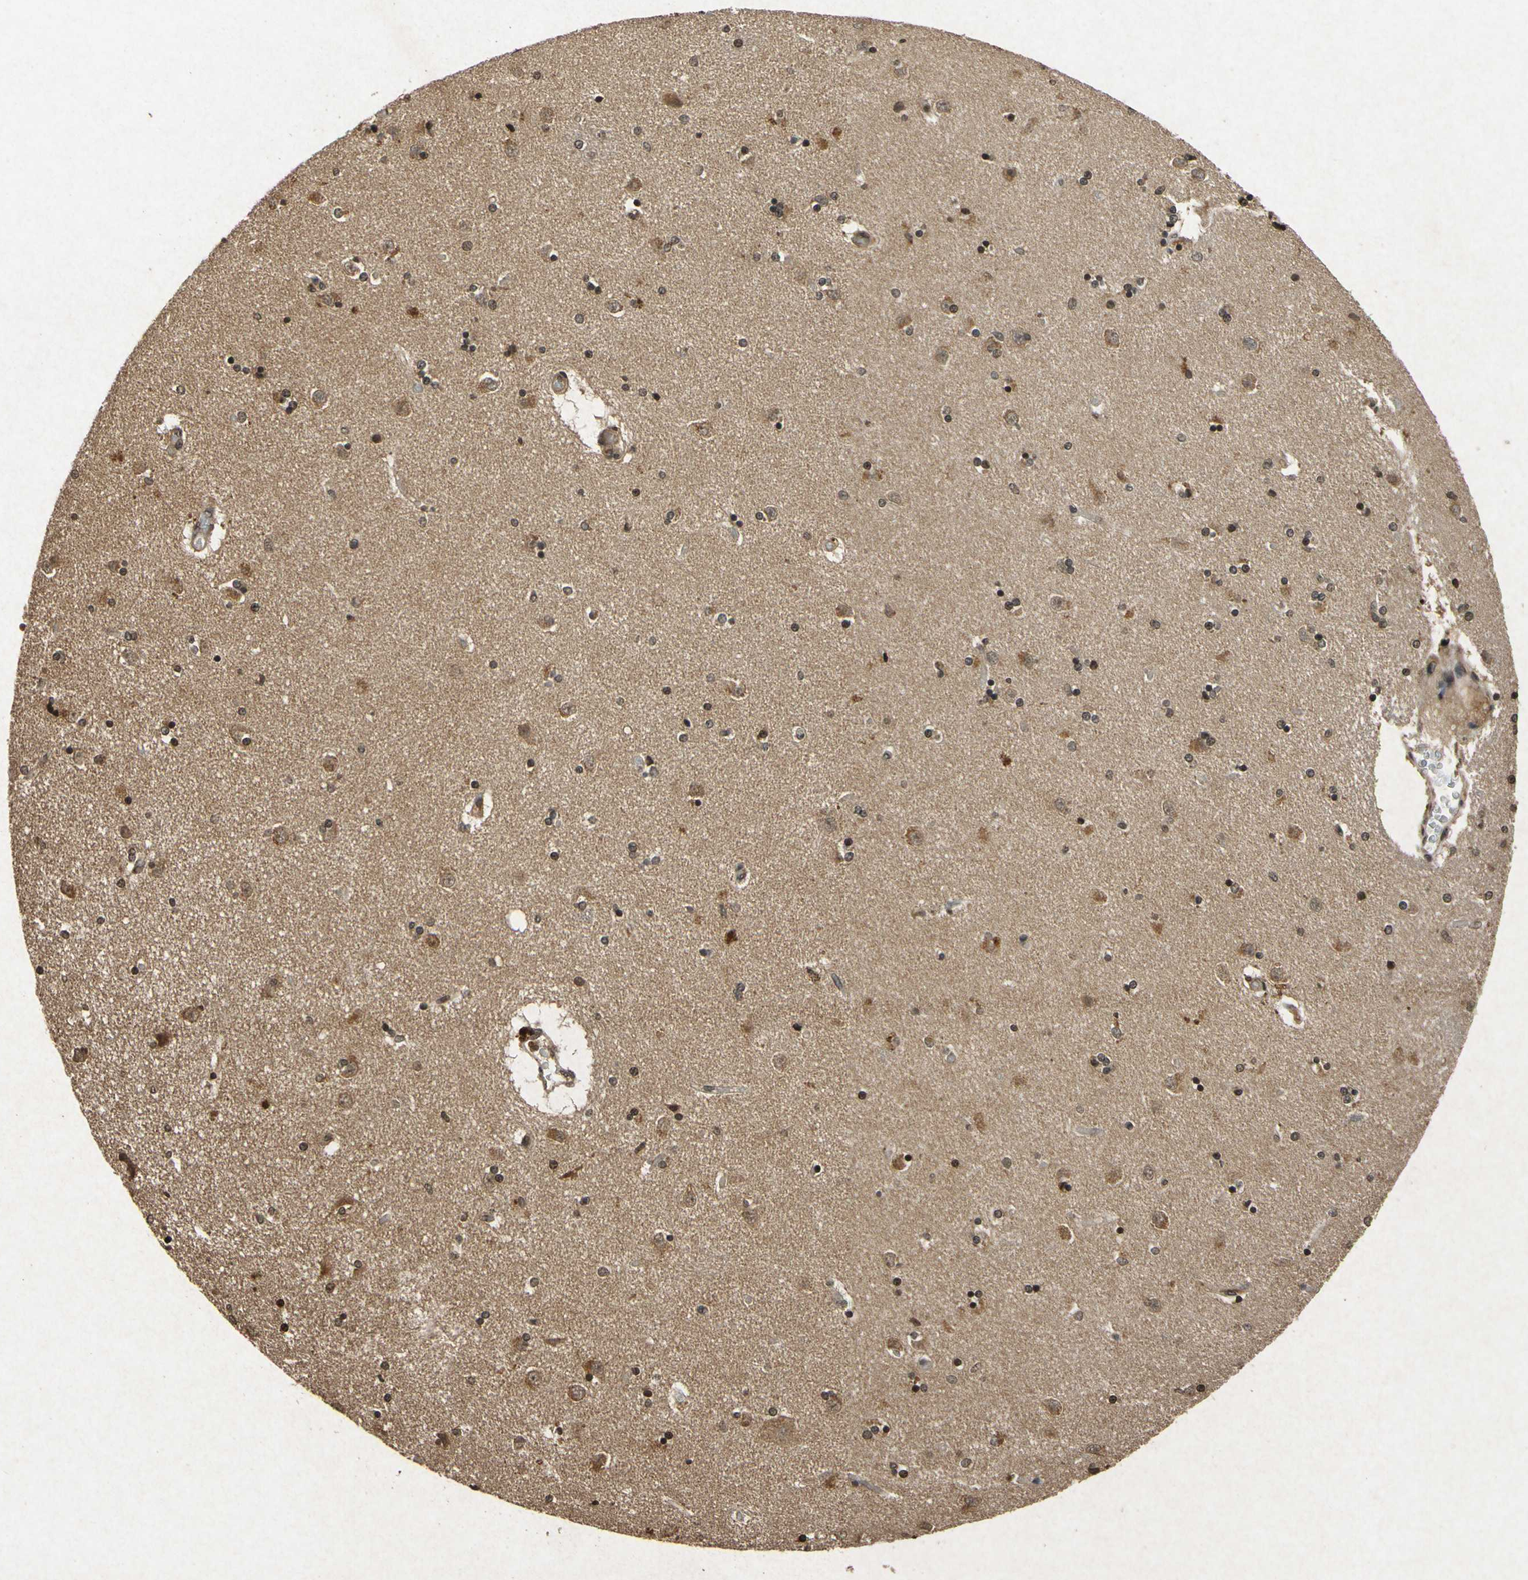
{"staining": {"intensity": "moderate", "quantity": ">75%", "location": "nuclear"}, "tissue": "caudate", "cell_type": "Glial cells", "image_type": "normal", "snomed": [{"axis": "morphology", "description": "Normal tissue, NOS"}, {"axis": "topography", "description": "Lateral ventricle wall"}], "caption": "This image demonstrates immunohistochemistry (IHC) staining of normal caudate, with medium moderate nuclear positivity in about >75% of glial cells.", "gene": "ATP6V1H", "patient": {"sex": "female", "age": 54}}